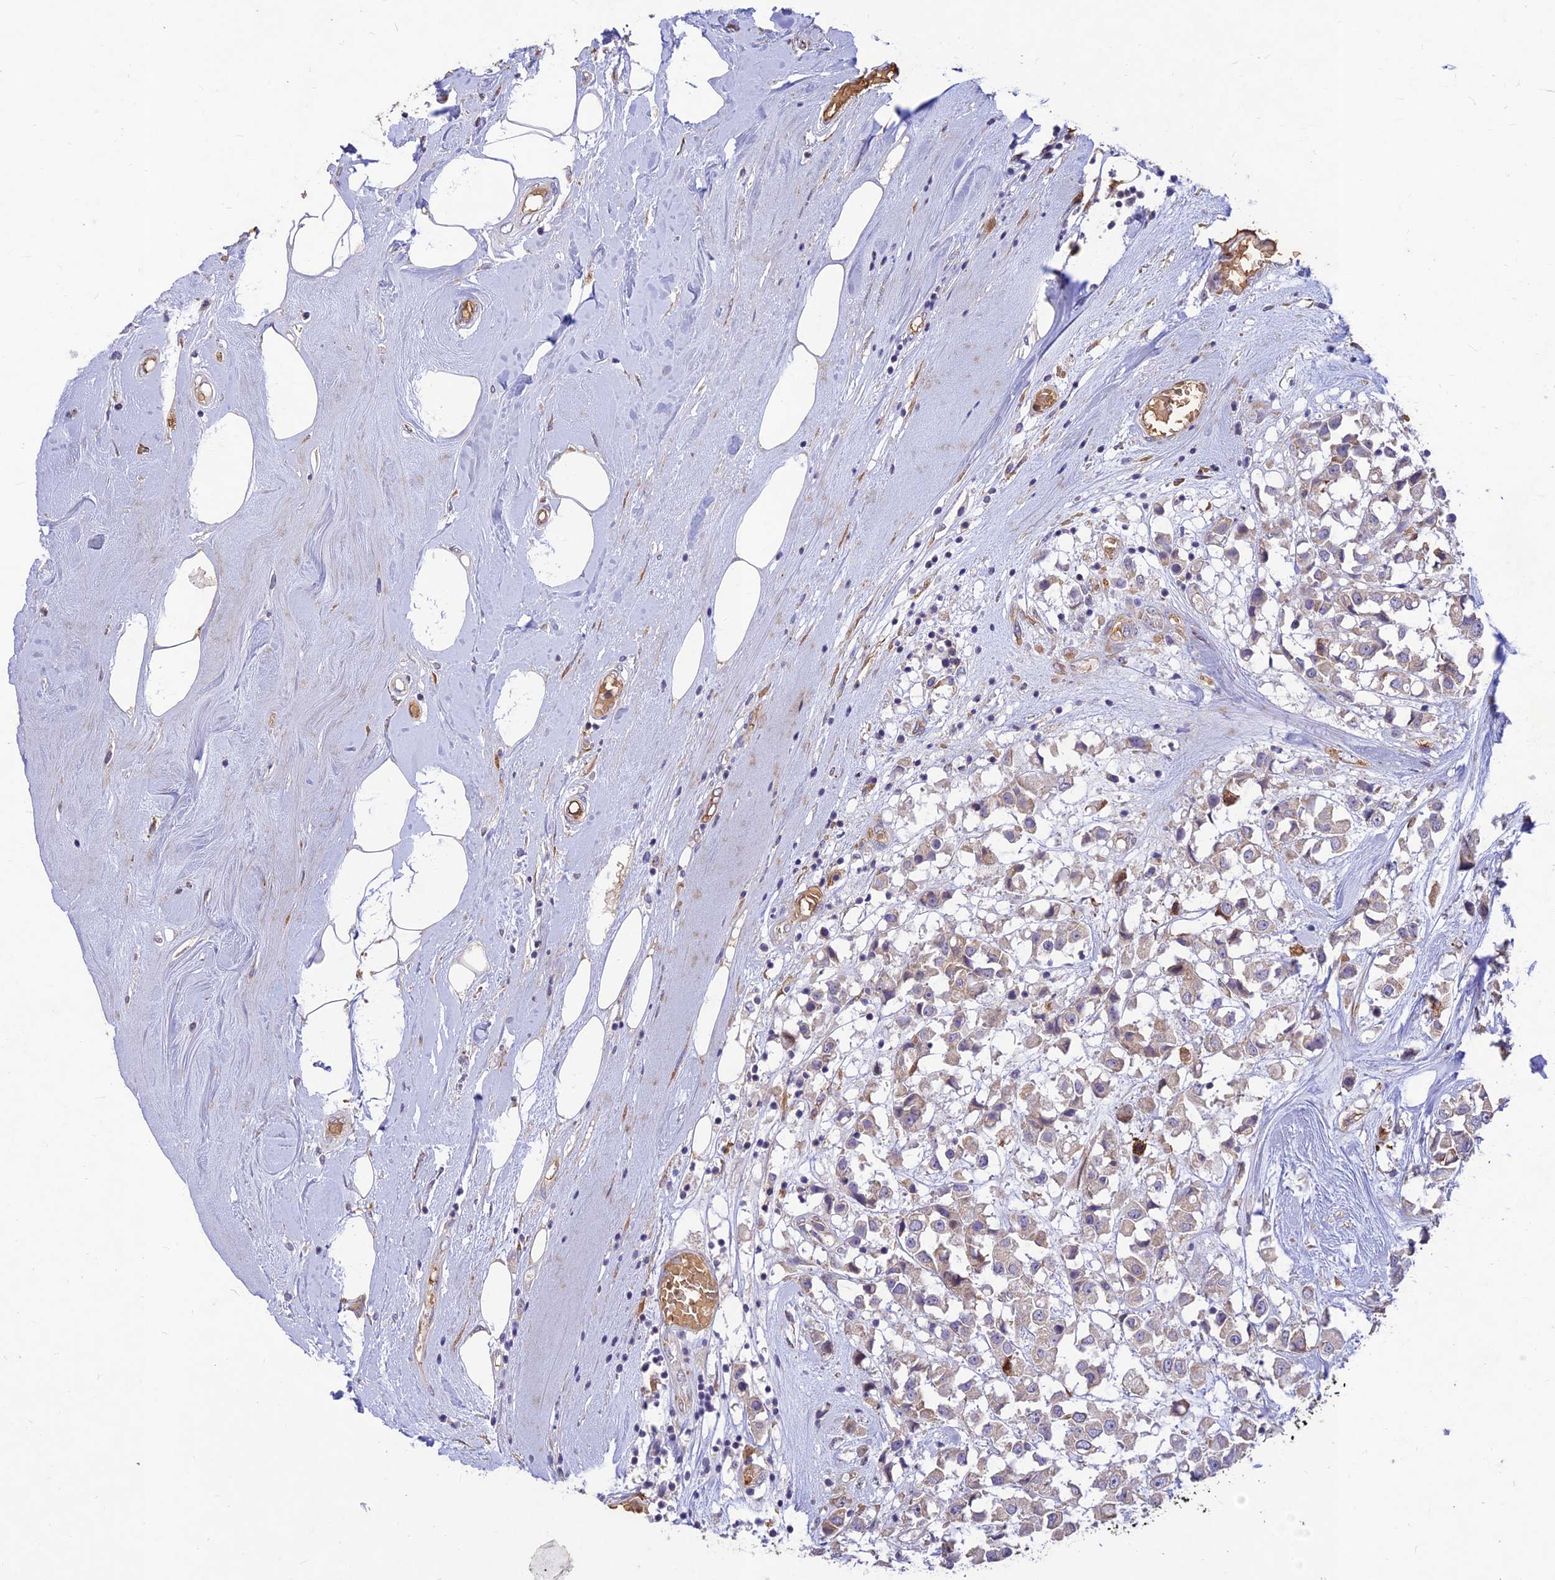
{"staining": {"intensity": "negative", "quantity": "none", "location": "none"}, "tissue": "breast cancer", "cell_type": "Tumor cells", "image_type": "cancer", "snomed": [{"axis": "morphology", "description": "Duct carcinoma"}, {"axis": "topography", "description": "Breast"}], "caption": "IHC histopathology image of breast infiltrating ductal carcinoma stained for a protein (brown), which demonstrates no expression in tumor cells. (Stains: DAB IHC with hematoxylin counter stain, Microscopy: brightfield microscopy at high magnification).", "gene": "PPP1R11", "patient": {"sex": "female", "age": 61}}